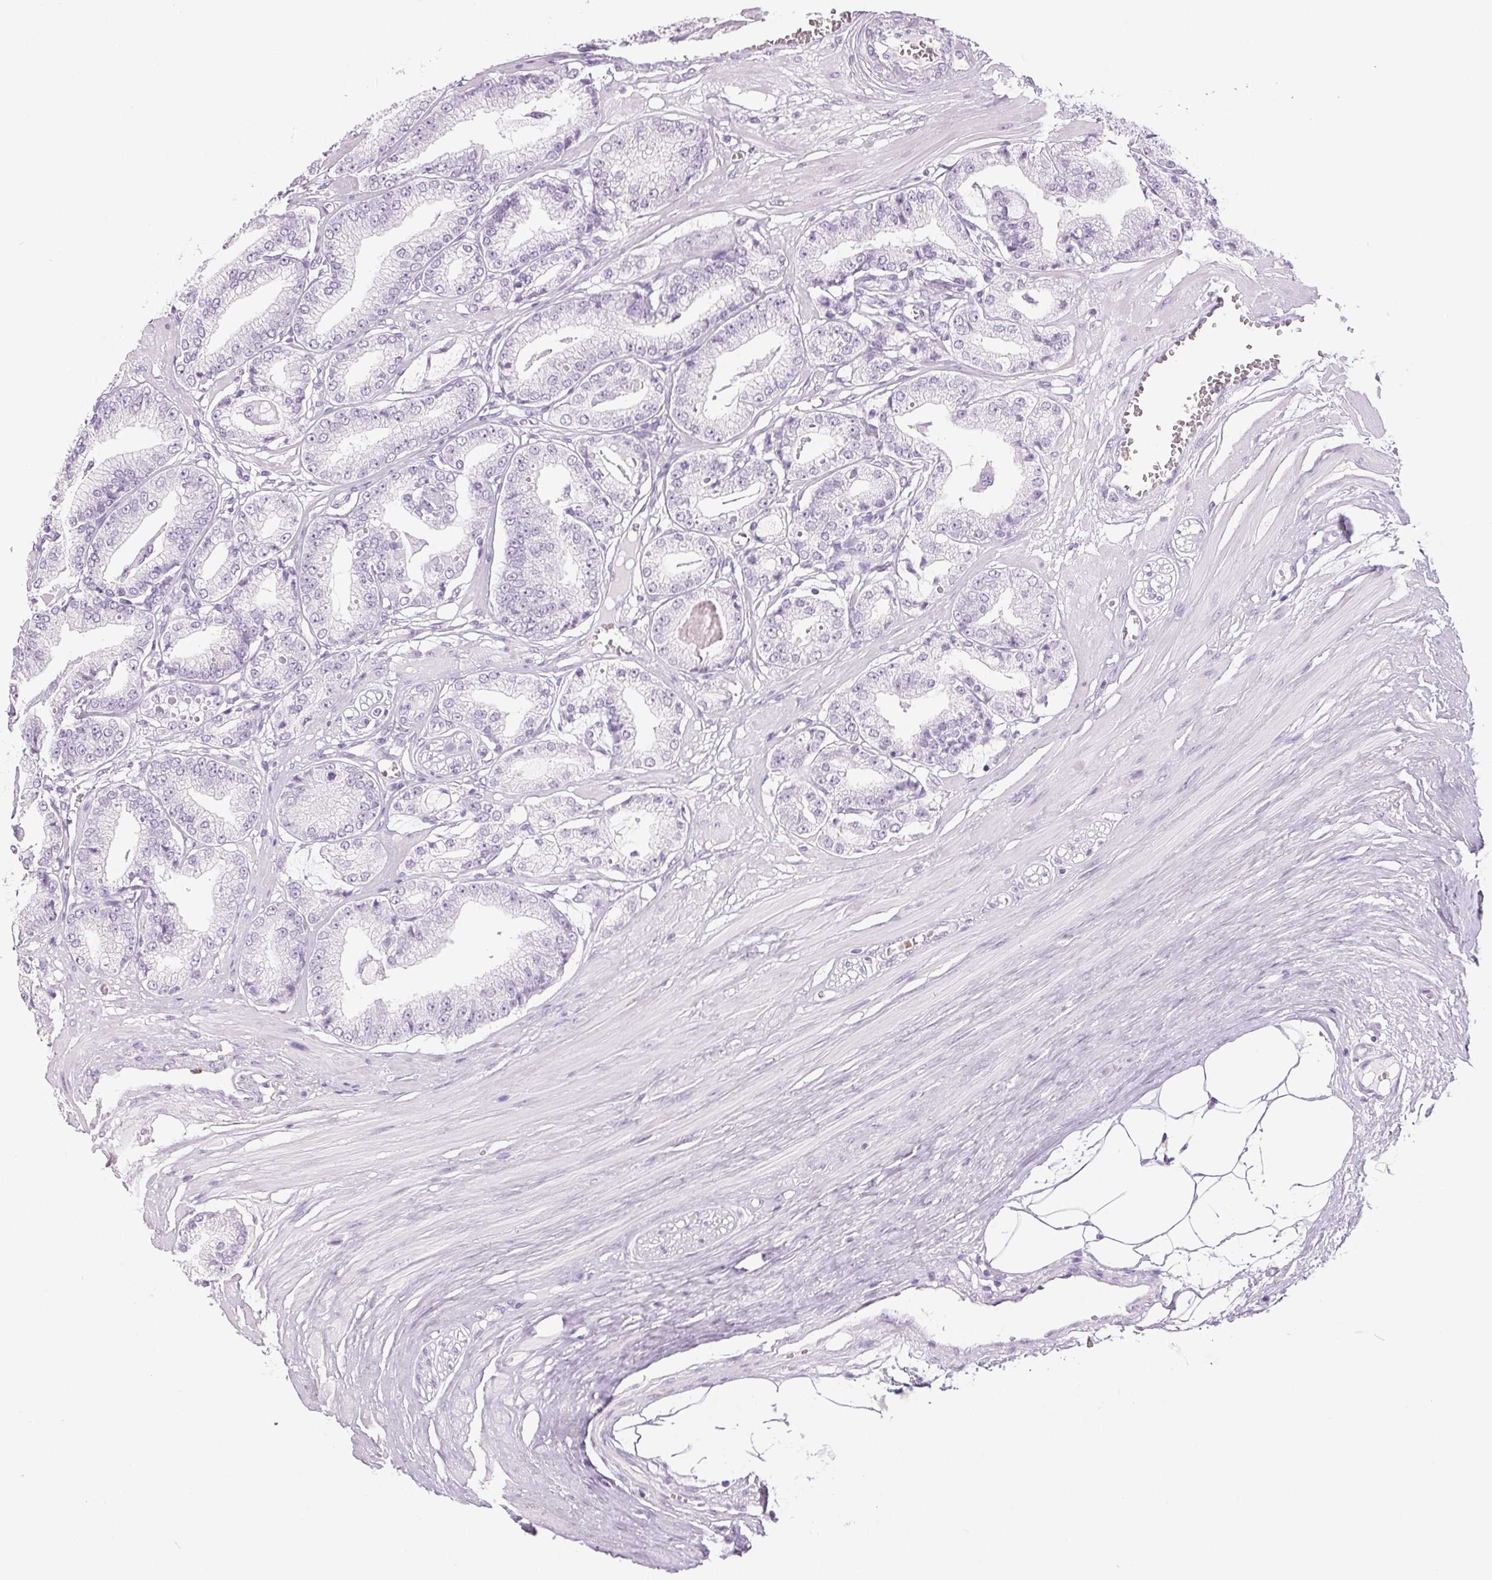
{"staining": {"intensity": "negative", "quantity": "none", "location": "none"}, "tissue": "prostate cancer", "cell_type": "Tumor cells", "image_type": "cancer", "snomed": [{"axis": "morphology", "description": "Adenocarcinoma, High grade"}, {"axis": "topography", "description": "Prostate"}], "caption": "There is no significant positivity in tumor cells of prostate adenocarcinoma (high-grade).", "gene": "LTF", "patient": {"sex": "male", "age": 71}}